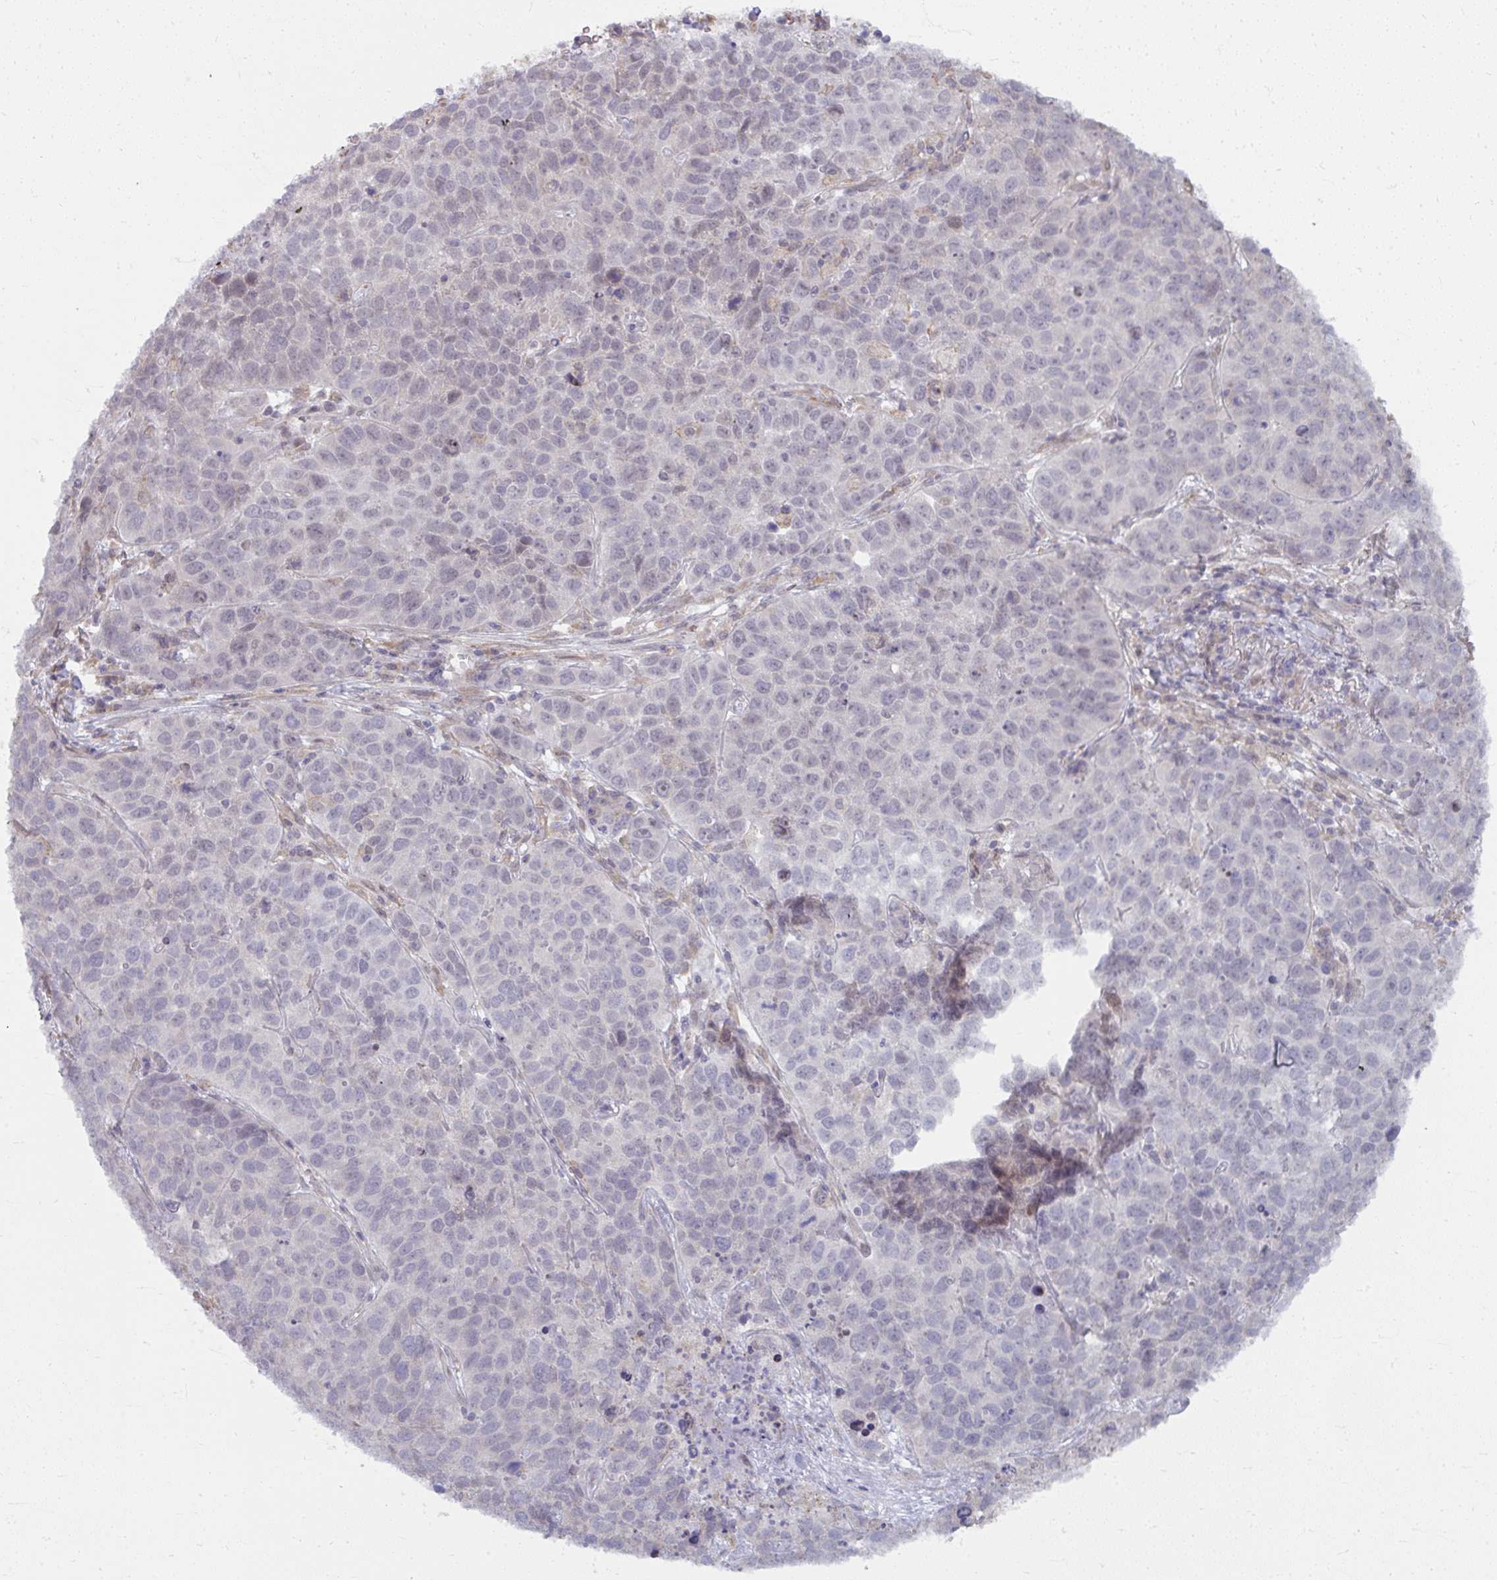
{"staining": {"intensity": "negative", "quantity": "none", "location": "none"}, "tissue": "lung cancer", "cell_type": "Tumor cells", "image_type": "cancer", "snomed": [{"axis": "morphology", "description": "Squamous cell carcinoma, NOS"}, {"axis": "topography", "description": "Lung"}], "caption": "High power microscopy micrograph of an immunohistochemistry (IHC) histopathology image of squamous cell carcinoma (lung), revealing no significant expression in tumor cells.", "gene": "NMNAT1", "patient": {"sex": "male", "age": 76}}